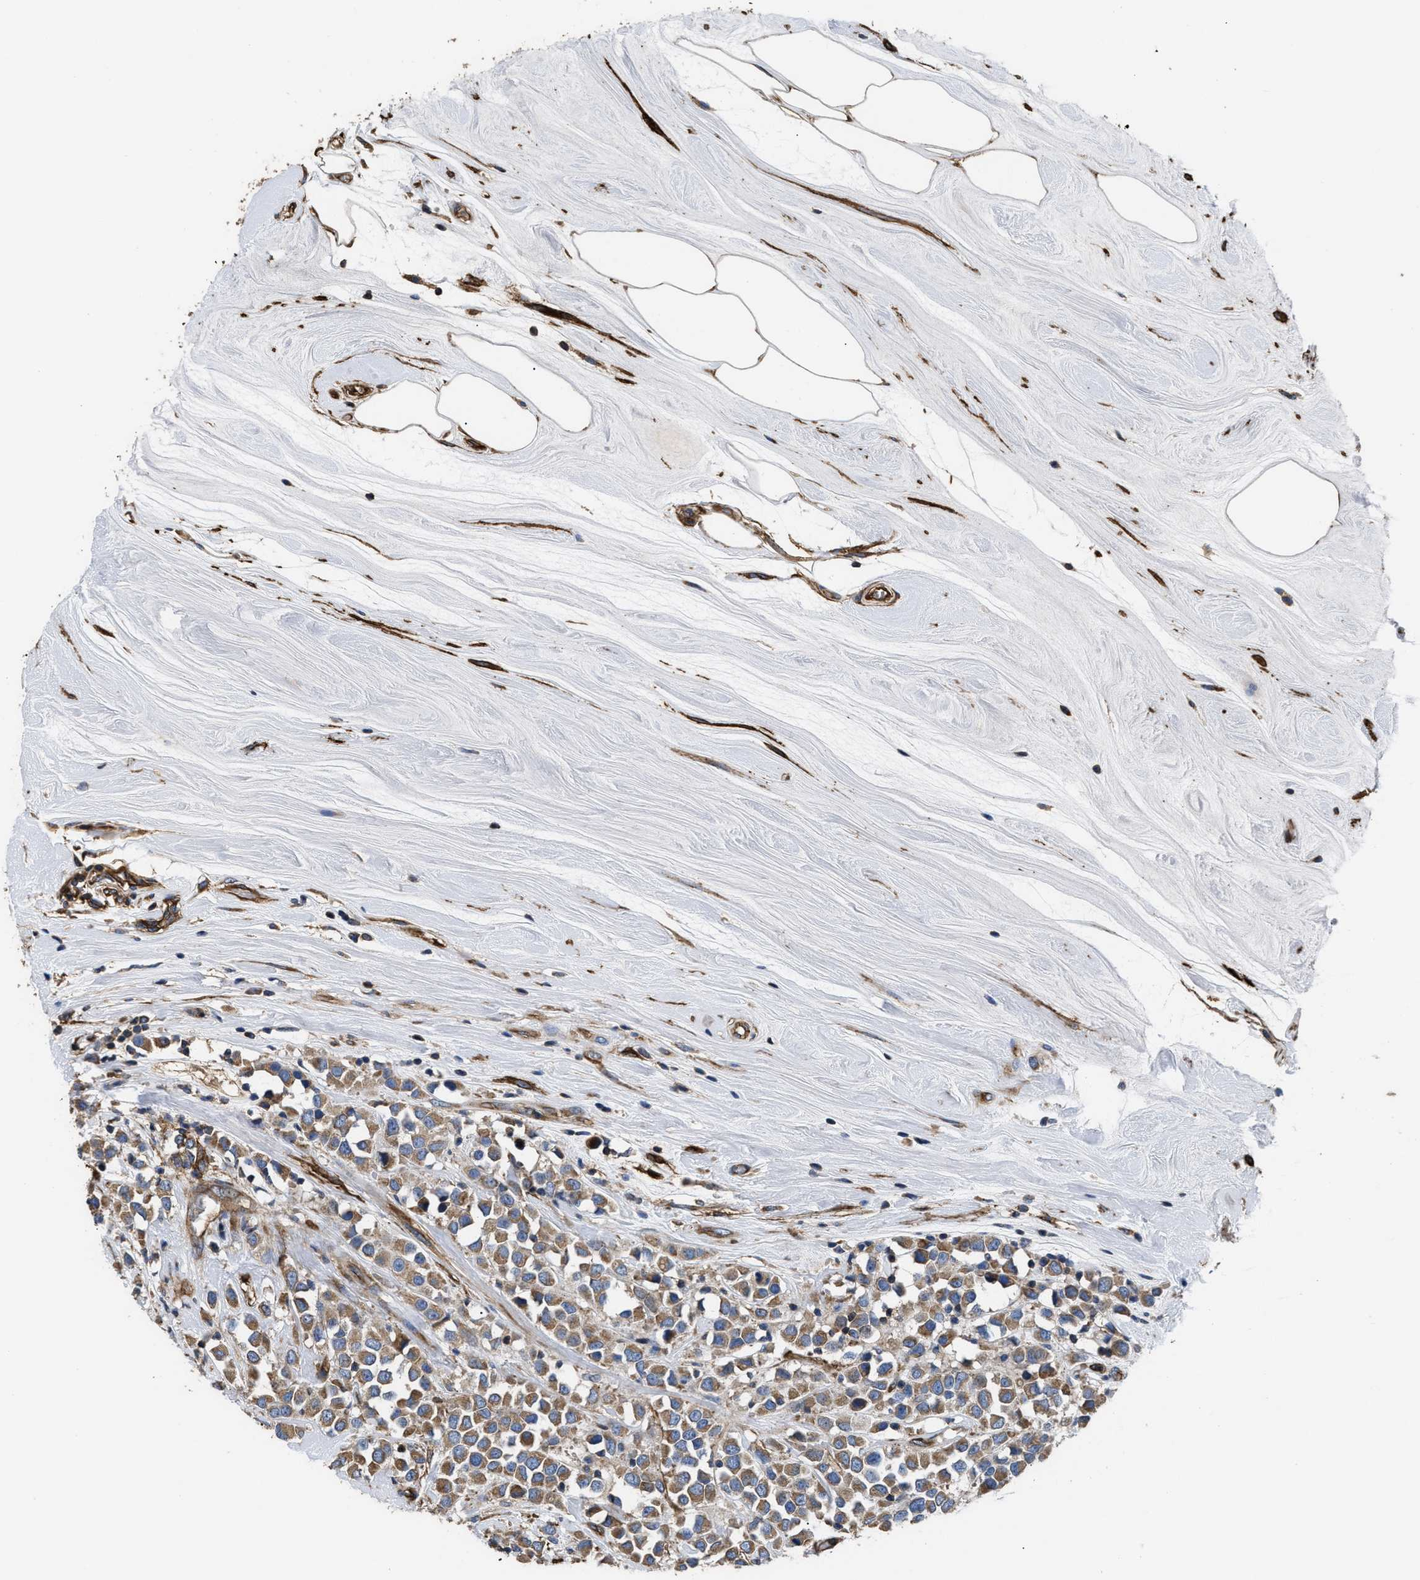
{"staining": {"intensity": "moderate", "quantity": ">75%", "location": "cytoplasmic/membranous"}, "tissue": "breast cancer", "cell_type": "Tumor cells", "image_type": "cancer", "snomed": [{"axis": "morphology", "description": "Duct carcinoma"}, {"axis": "topography", "description": "Breast"}], "caption": "Immunohistochemical staining of human infiltrating ductal carcinoma (breast) shows medium levels of moderate cytoplasmic/membranous protein positivity in approximately >75% of tumor cells.", "gene": "NT5E", "patient": {"sex": "female", "age": 61}}